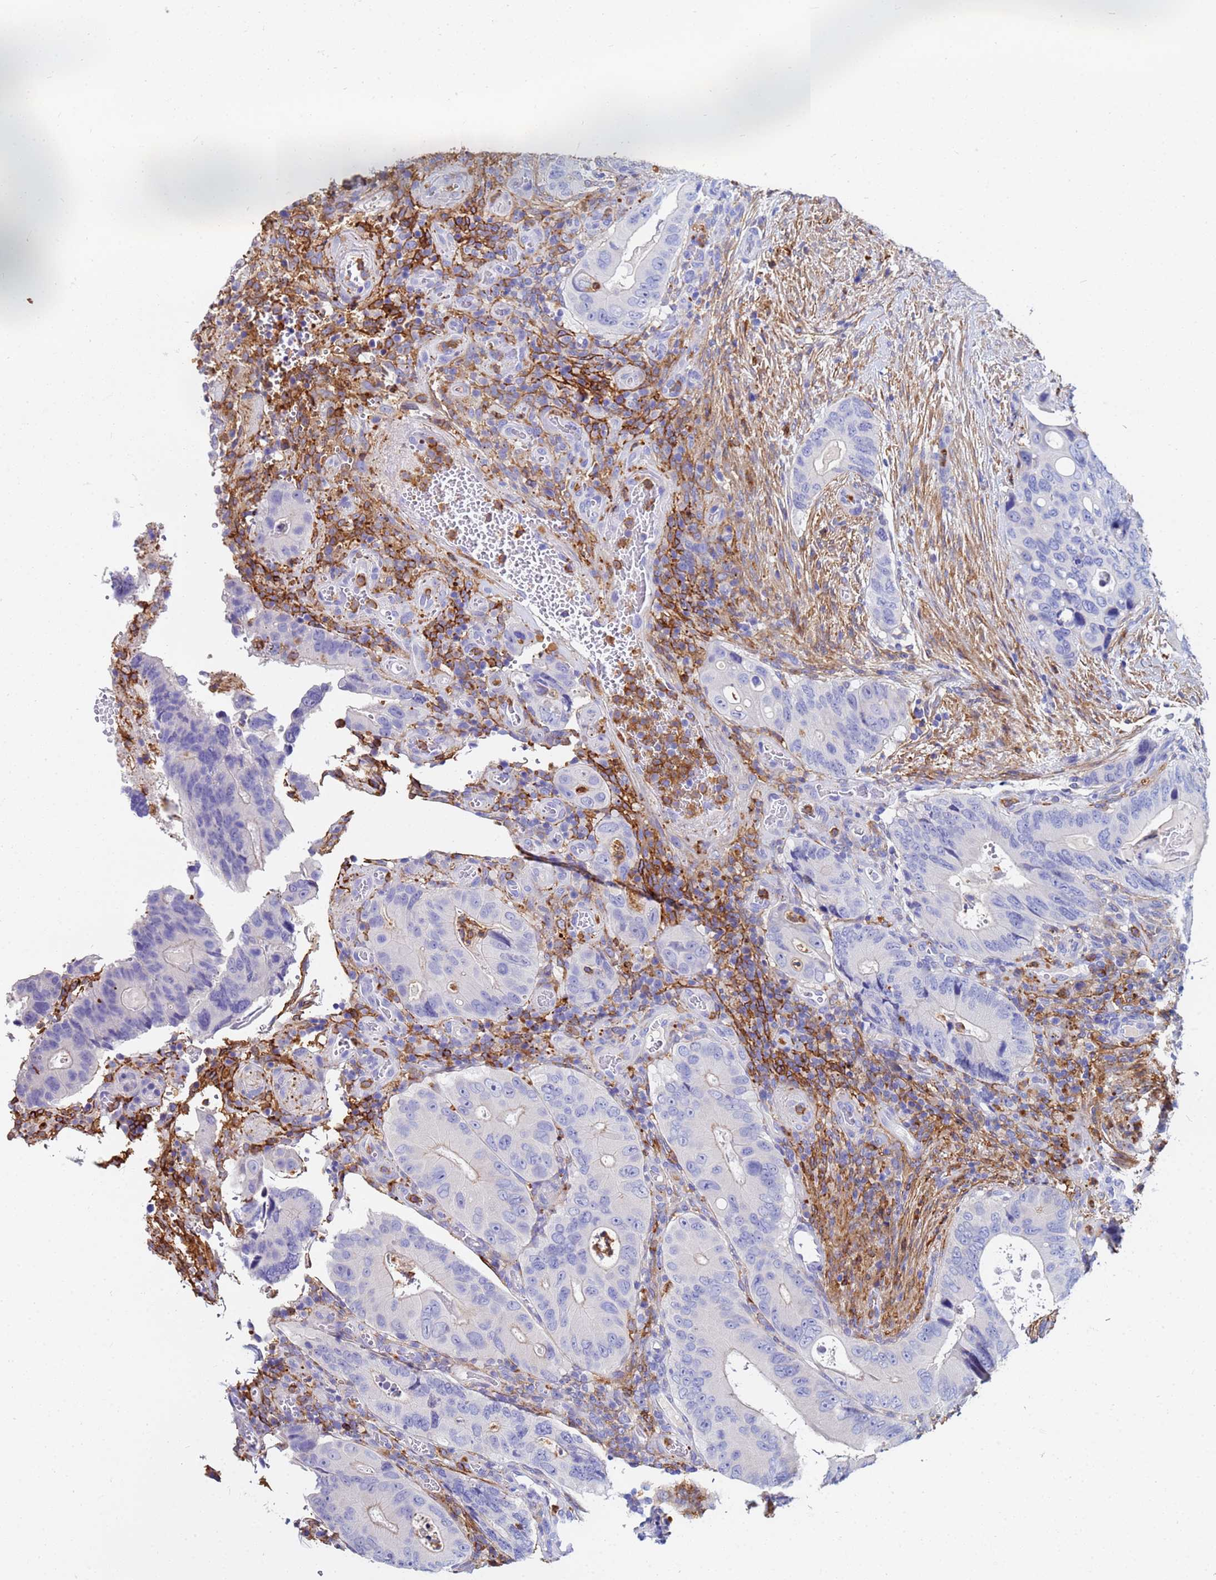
{"staining": {"intensity": "negative", "quantity": "none", "location": "none"}, "tissue": "colorectal cancer", "cell_type": "Tumor cells", "image_type": "cancer", "snomed": [{"axis": "morphology", "description": "Adenocarcinoma, NOS"}, {"axis": "topography", "description": "Colon"}], "caption": "A high-resolution photomicrograph shows IHC staining of colorectal cancer, which reveals no significant staining in tumor cells.", "gene": "BASP1", "patient": {"sex": "male", "age": 84}}